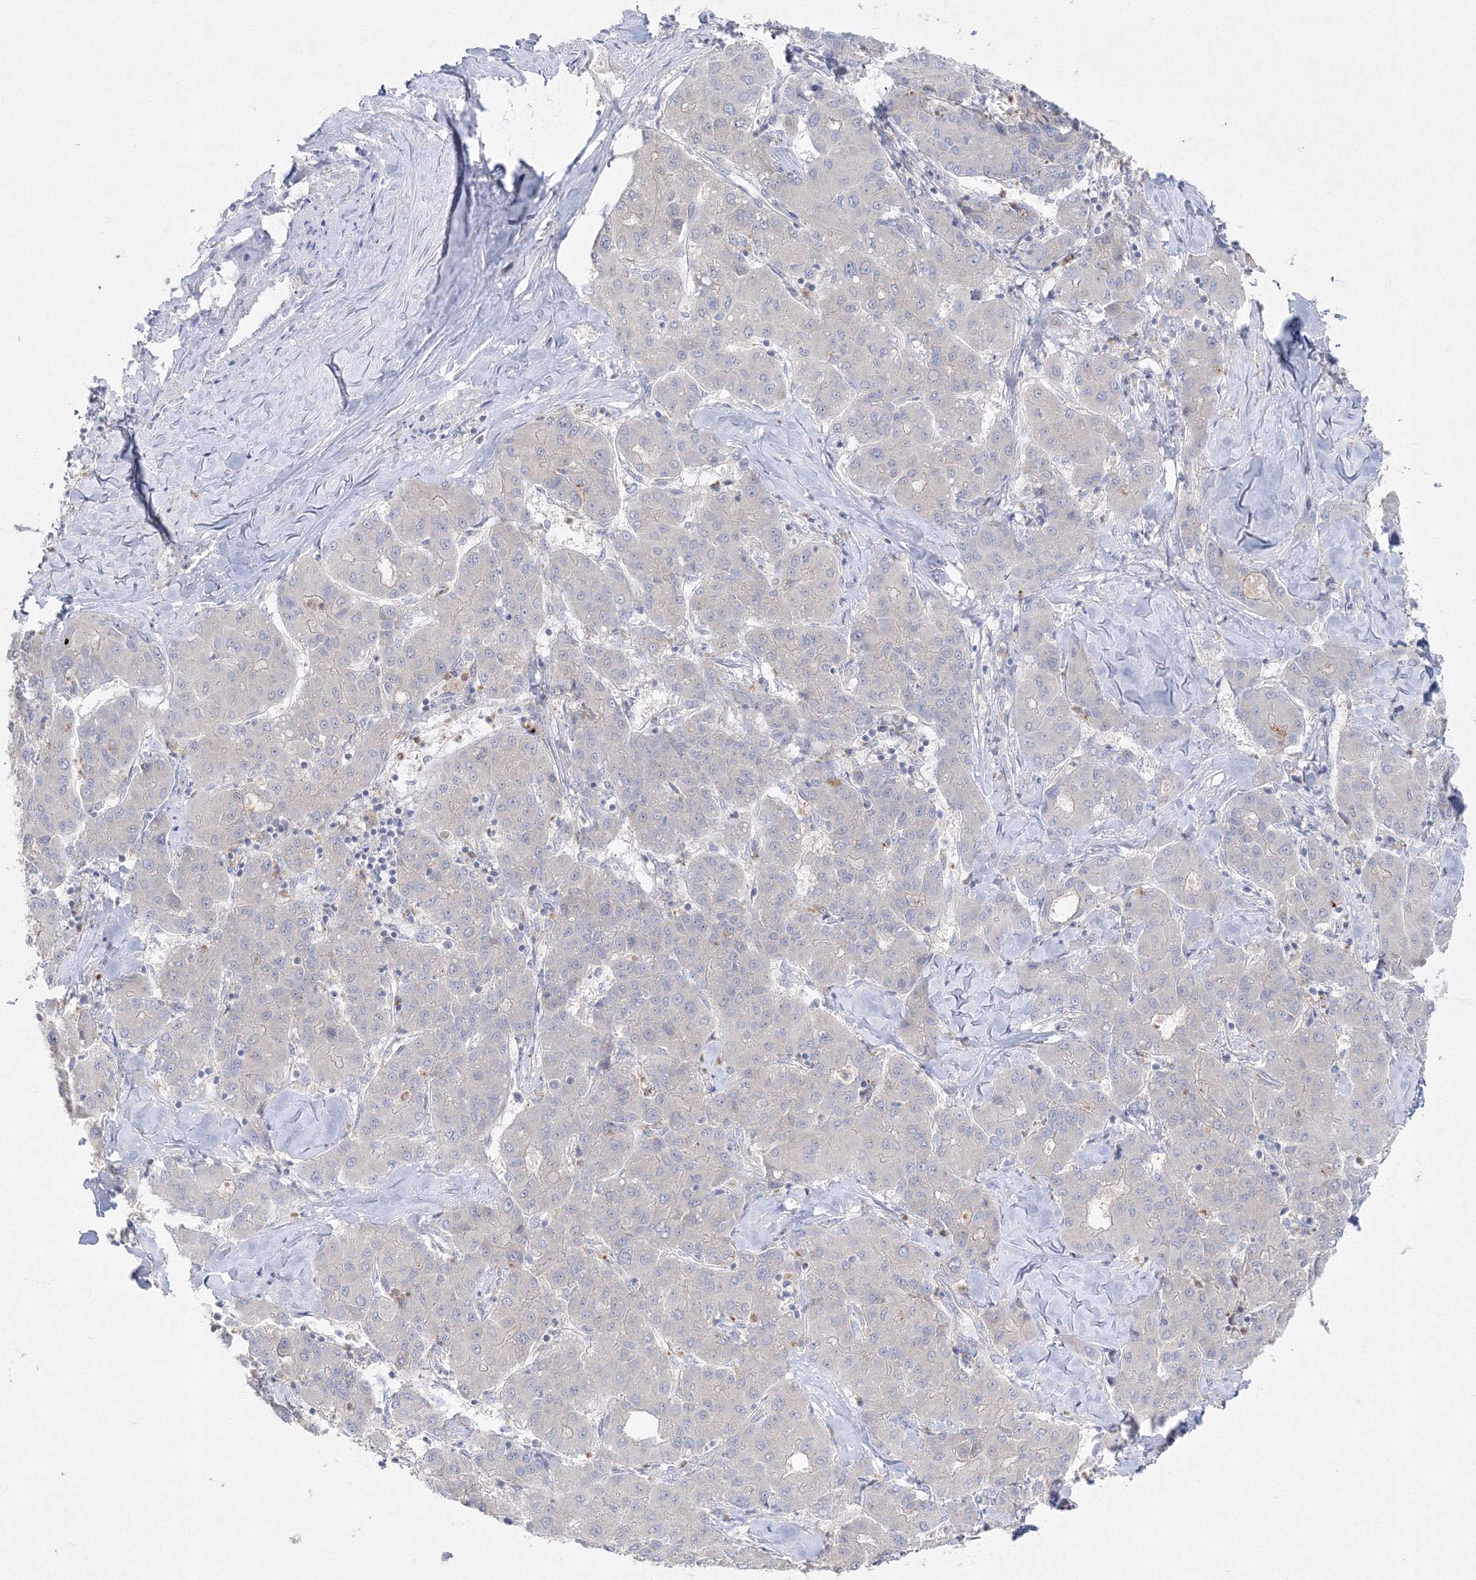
{"staining": {"intensity": "negative", "quantity": "none", "location": "none"}, "tissue": "liver cancer", "cell_type": "Tumor cells", "image_type": "cancer", "snomed": [{"axis": "morphology", "description": "Carcinoma, Hepatocellular, NOS"}, {"axis": "topography", "description": "Liver"}], "caption": "Immunohistochemistry (IHC) micrograph of hepatocellular carcinoma (liver) stained for a protein (brown), which displays no expression in tumor cells. (DAB (3,3'-diaminobenzidine) immunohistochemistry (IHC) with hematoxylin counter stain).", "gene": "FBXL8", "patient": {"sex": "male", "age": 65}}